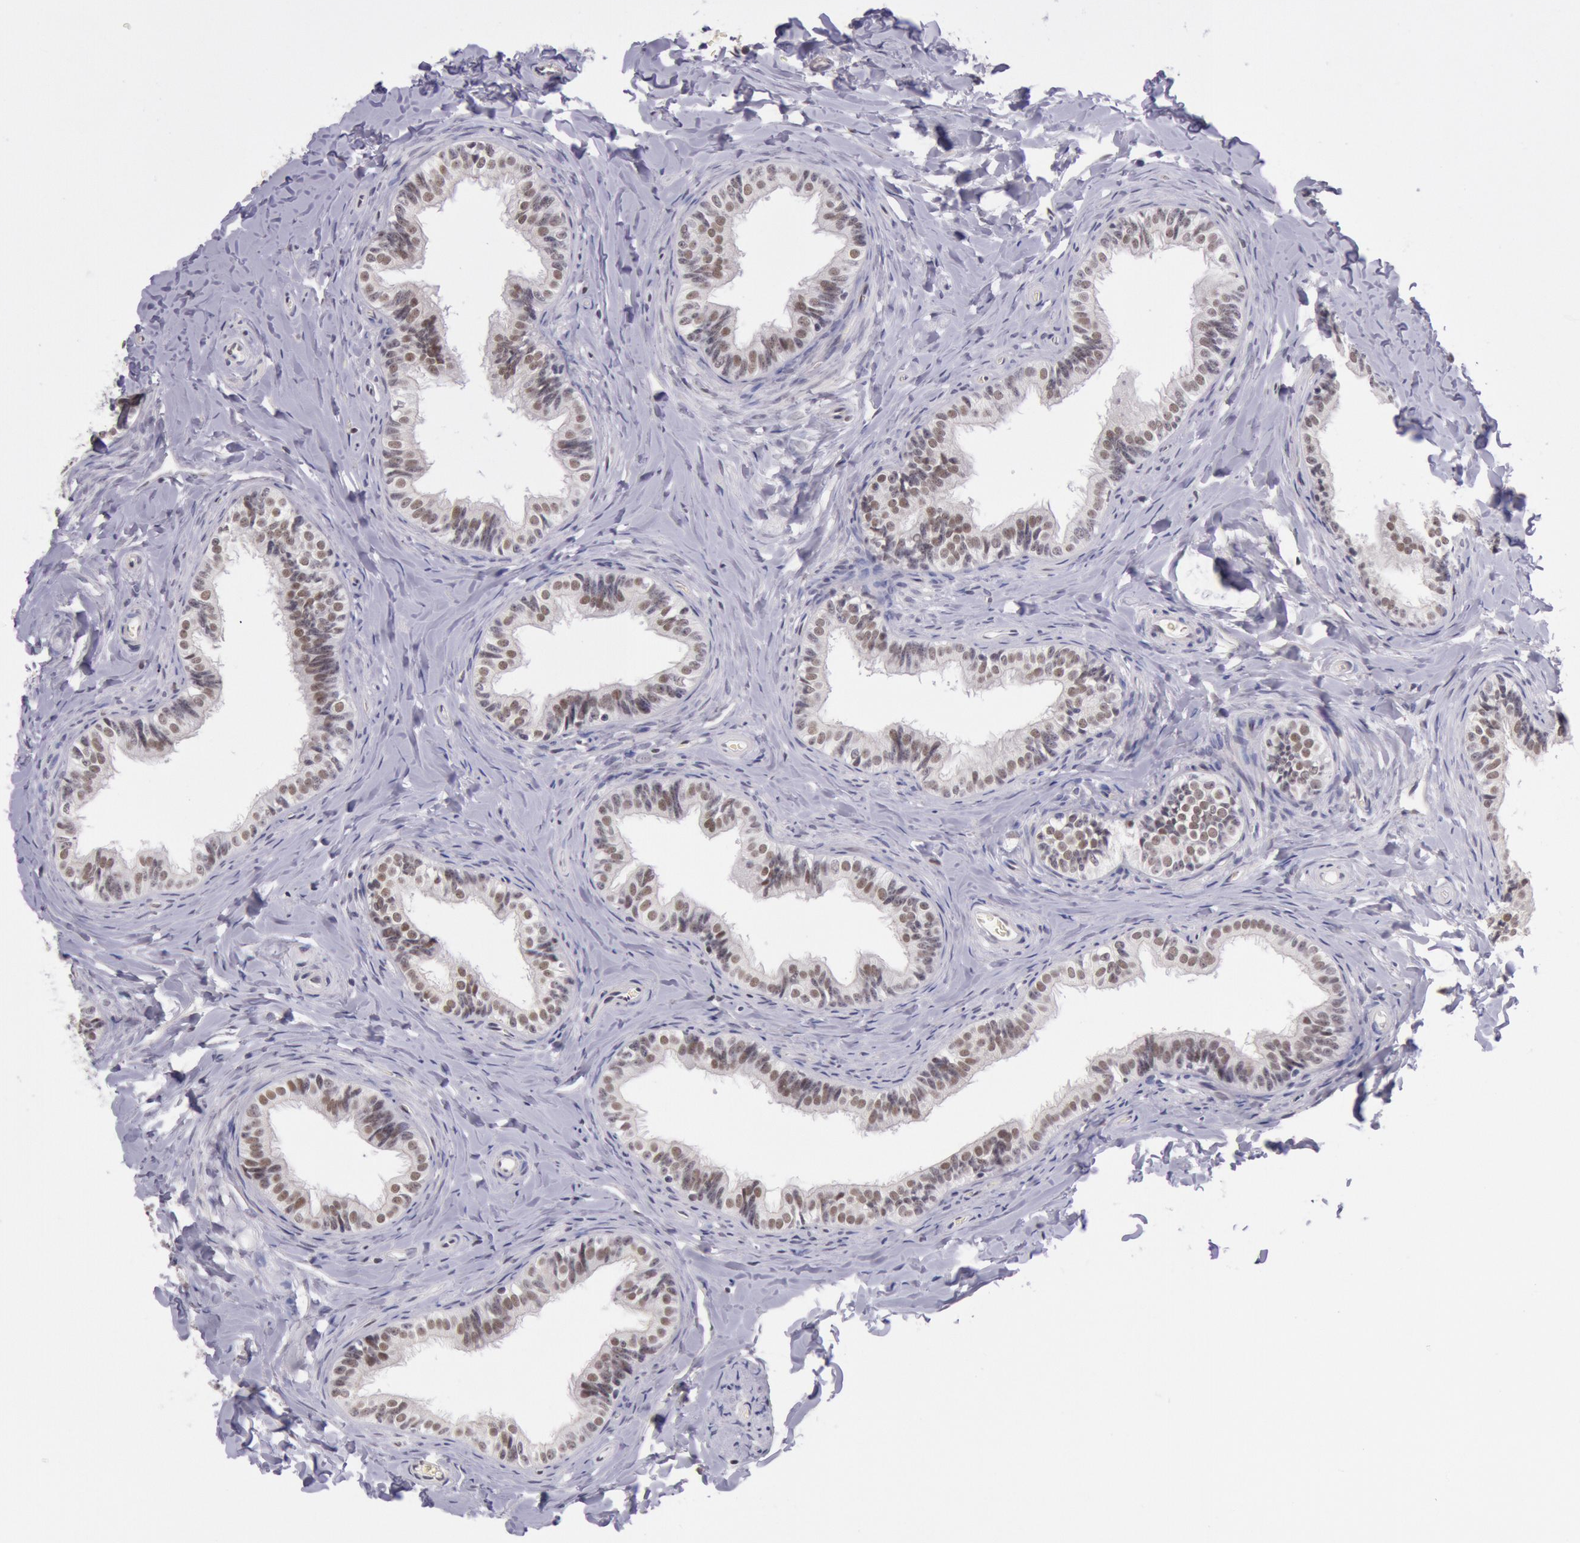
{"staining": {"intensity": "weak", "quantity": ">75%", "location": "nuclear"}, "tissue": "epididymis", "cell_type": "Glandular cells", "image_type": "normal", "snomed": [{"axis": "morphology", "description": "Normal tissue, NOS"}, {"axis": "topography", "description": "Epididymis"}], "caption": "Immunohistochemistry micrograph of normal epididymis: epididymis stained using immunohistochemistry shows low levels of weak protein expression localized specifically in the nuclear of glandular cells, appearing as a nuclear brown color.", "gene": "TASL", "patient": {"sex": "male", "age": 26}}